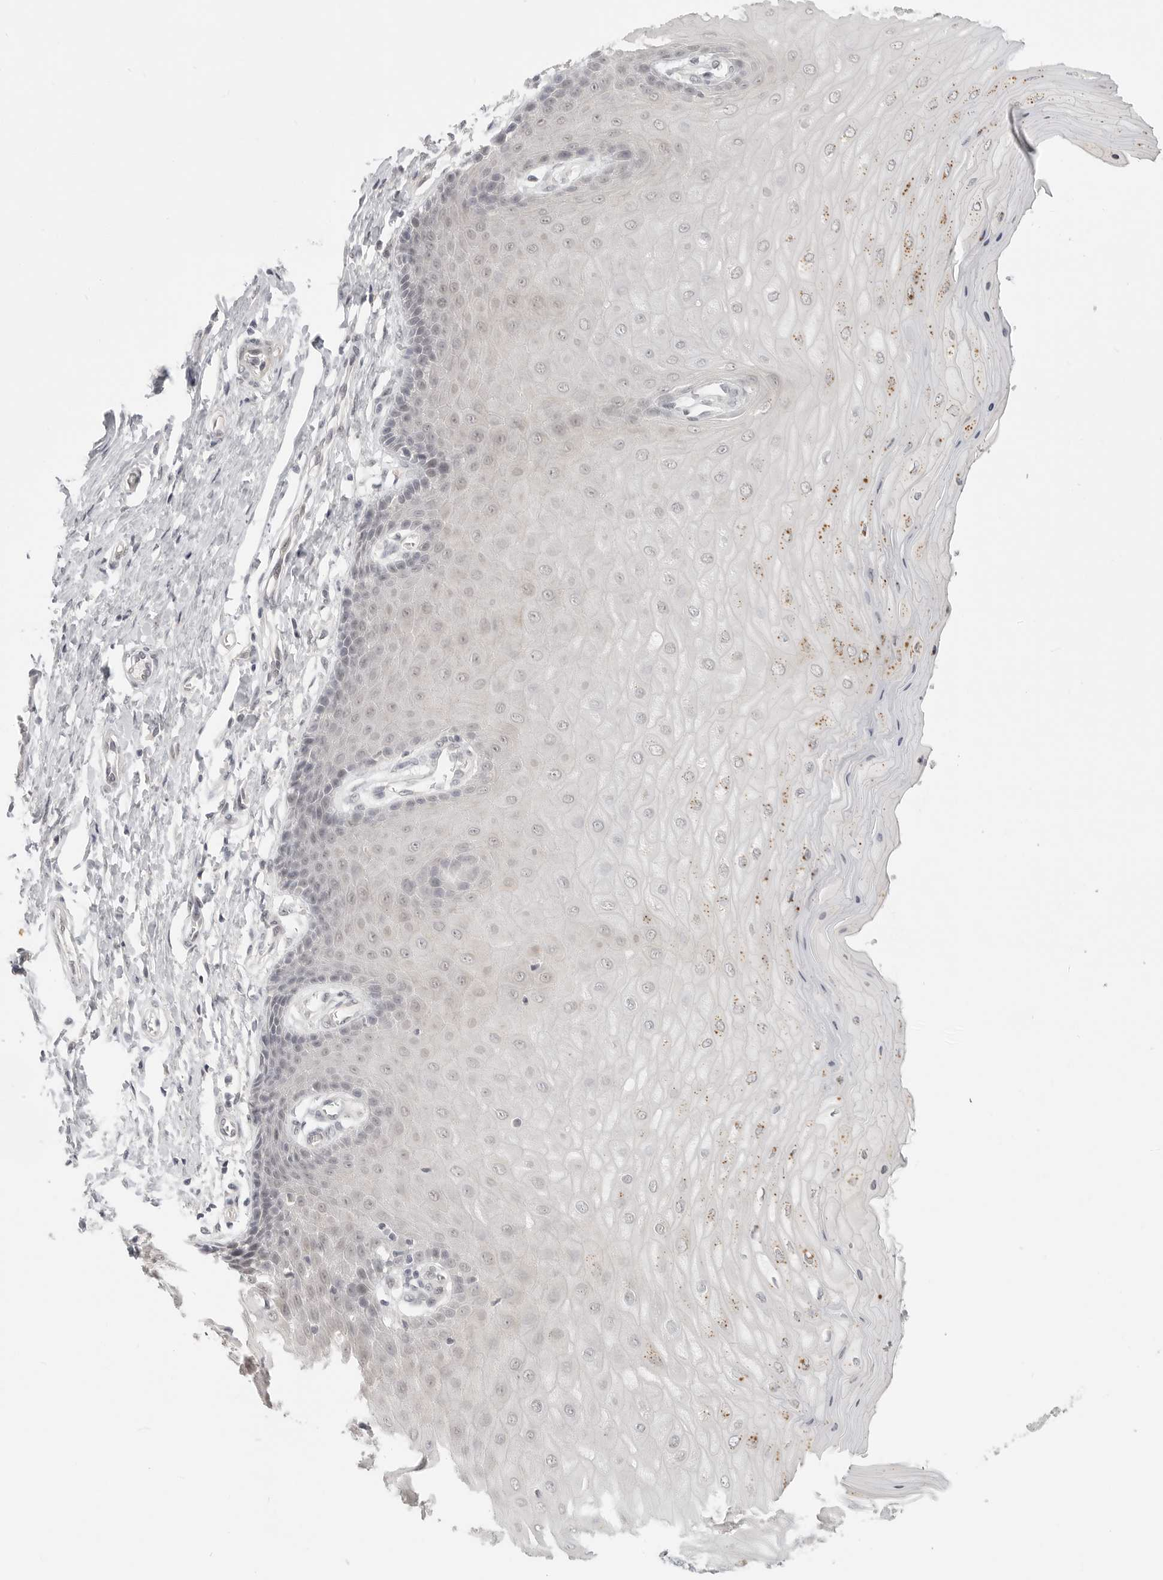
{"staining": {"intensity": "negative", "quantity": "none", "location": "none"}, "tissue": "cervix", "cell_type": "Glandular cells", "image_type": "normal", "snomed": [{"axis": "morphology", "description": "Normal tissue, NOS"}, {"axis": "topography", "description": "Cervix"}], "caption": "IHC photomicrograph of normal human cervix stained for a protein (brown), which displays no positivity in glandular cells.", "gene": "KLK11", "patient": {"sex": "female", "age": 55}}